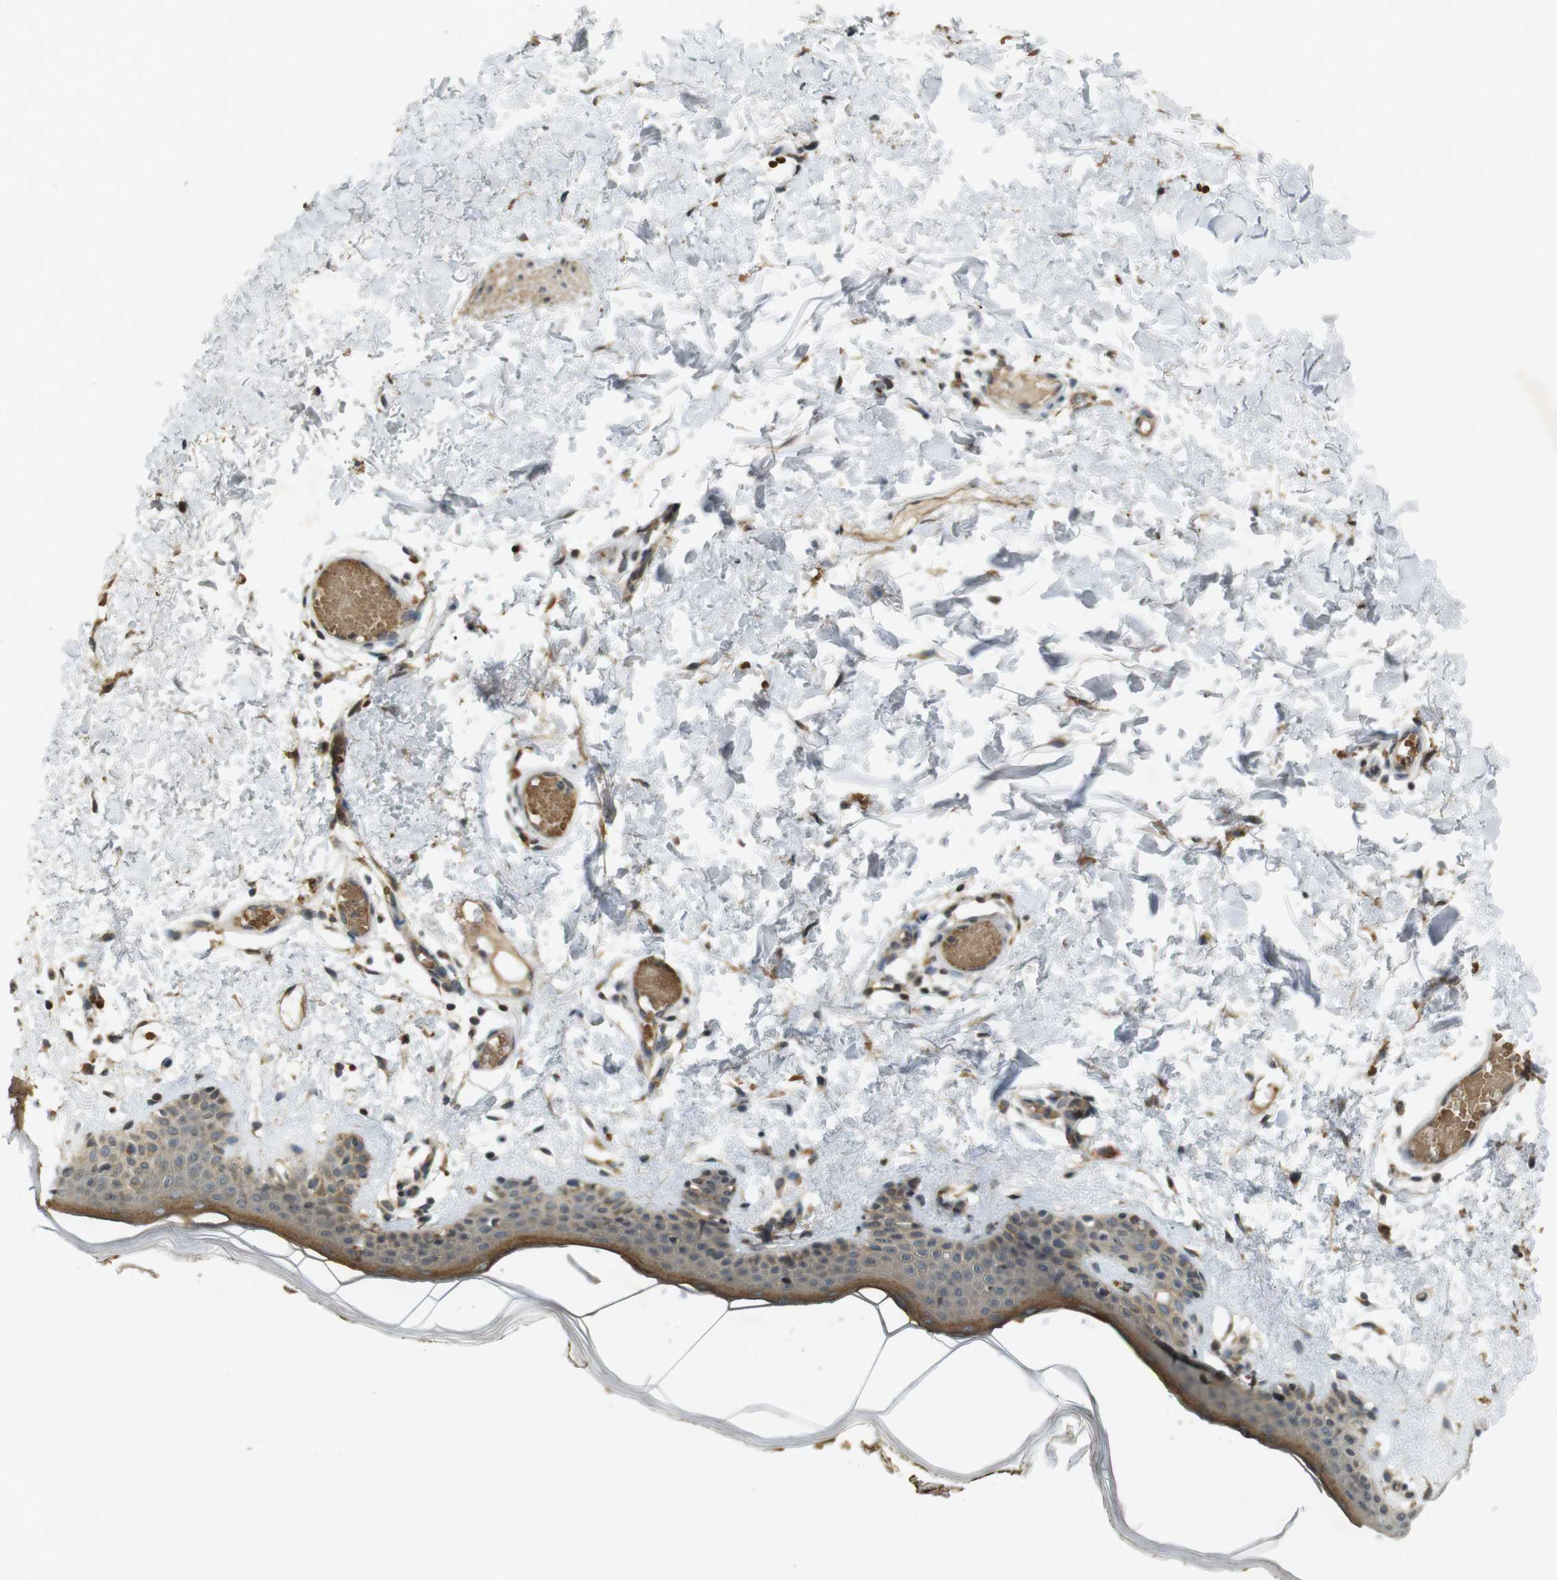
{"staining": {"intensity": "moderate", "quantity": ">75%", "location": "cytoplasmic/membranous"}, "tissue": "skin", "cell_type": "Fibroblasts", "image_type": "normal", "snomed": [{"axis": "morphology", "description": "Normal tissue, NOS"}, {"axis": "topography", "description": "Skin"}], "caption": "Immunohistochemical staining of unremarkable human skin shows >75% levels of moderate cytoplasmic/membranous protein positivity in approximately >75% of fibroblasts.", "gene": "CLTC", "patient": {"sex": "male", "age": 53}}